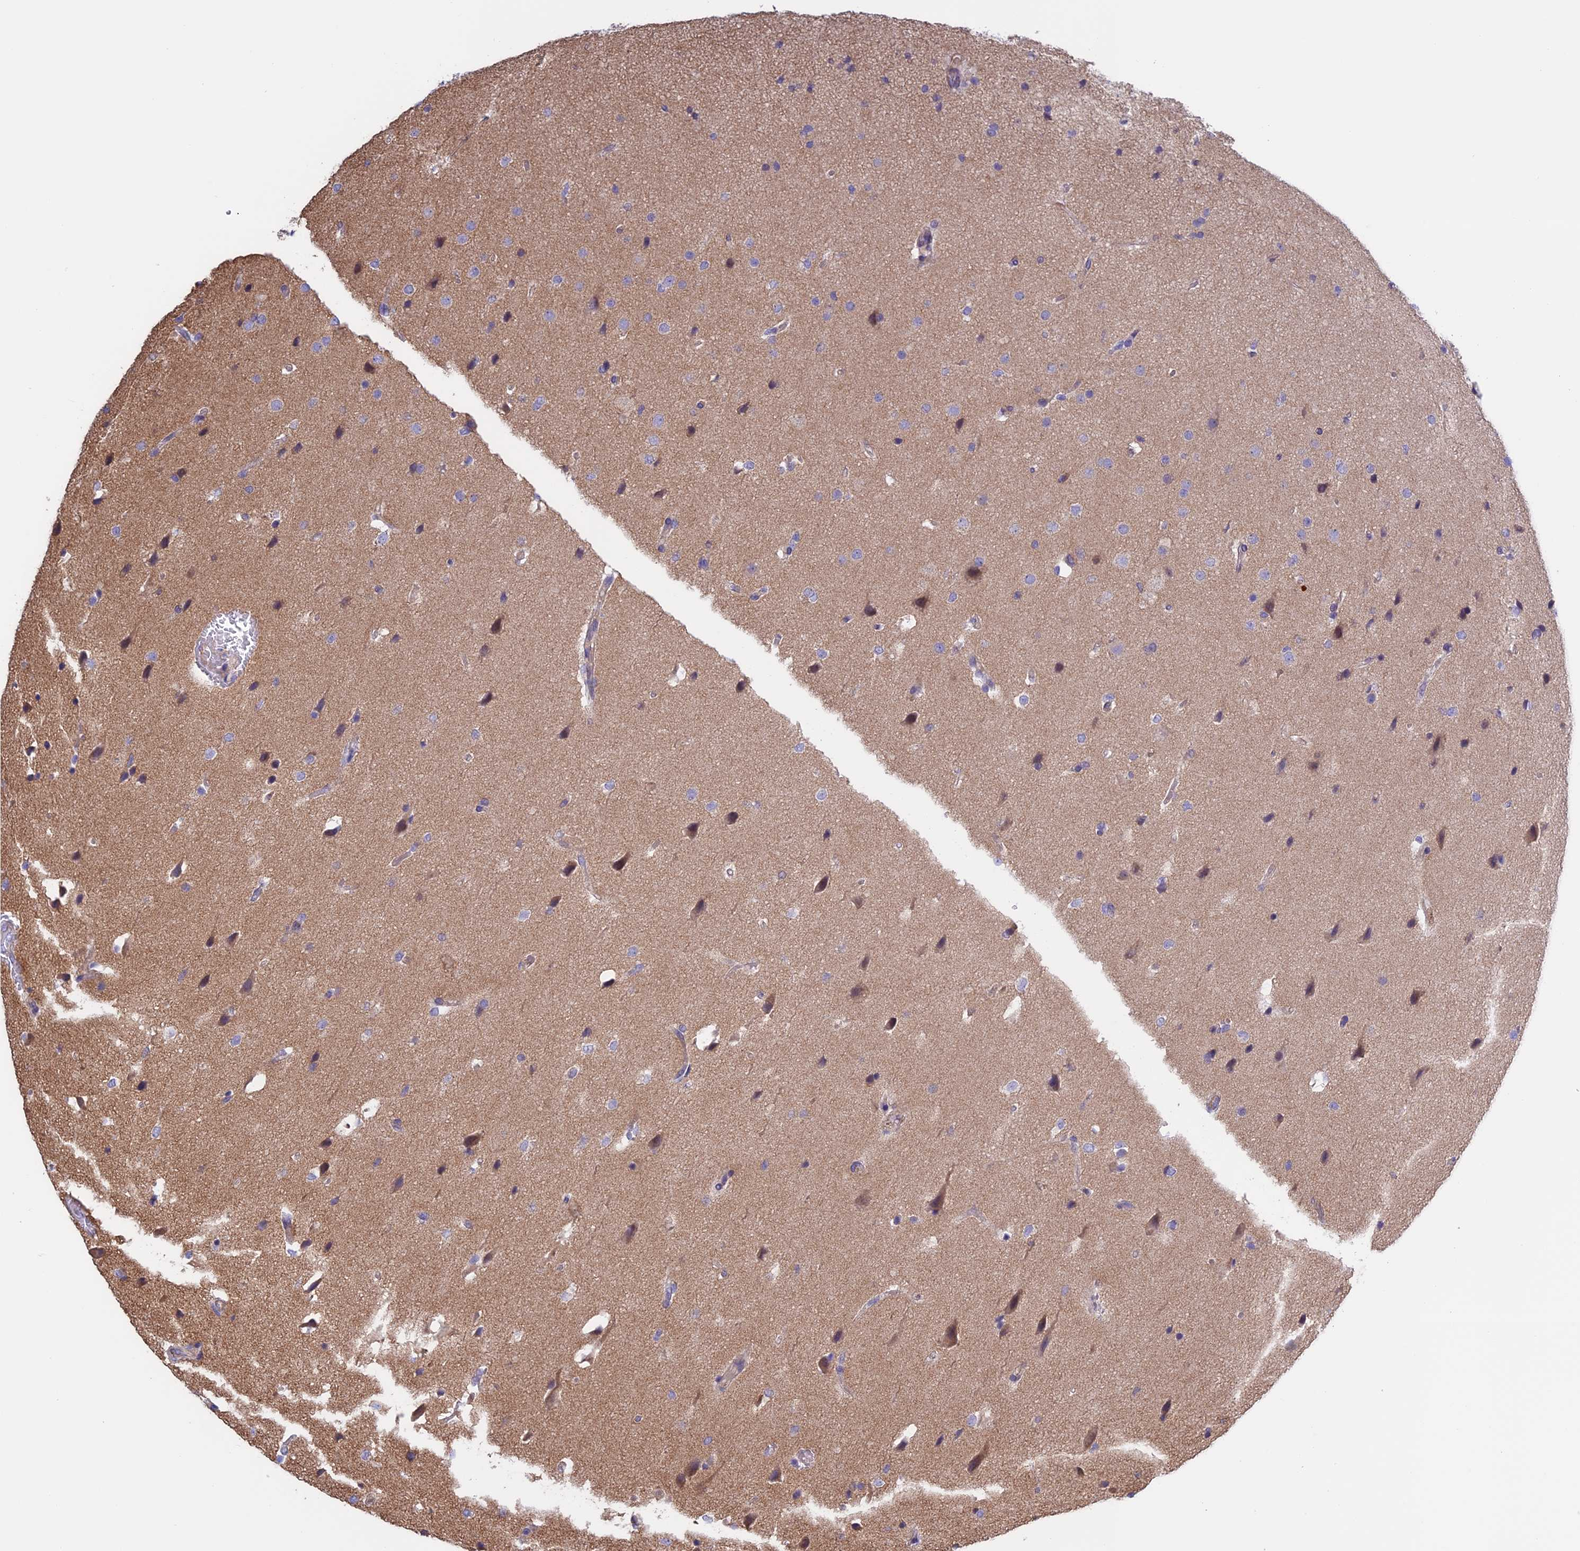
{"staining": {"intensity": "negative", "quantity": "none", "location": "none"}, "tissue": "glioma", "cell_type": "Tumor cells", "image_type": "cancer", "snomed": [{"axis": "morphology", "description": "Glioma, malignant, Low grade"}, {"axis": "topography", "description": "Brain"}], "caption": "High magnification brightfield microscopy of glioma stained with DAB (brown) and counterstained with hematoxylin (blue): tumor cells show no significant expression.", "gene": "BCL2L10", "patient": {"sex": "female", "age": 37}}